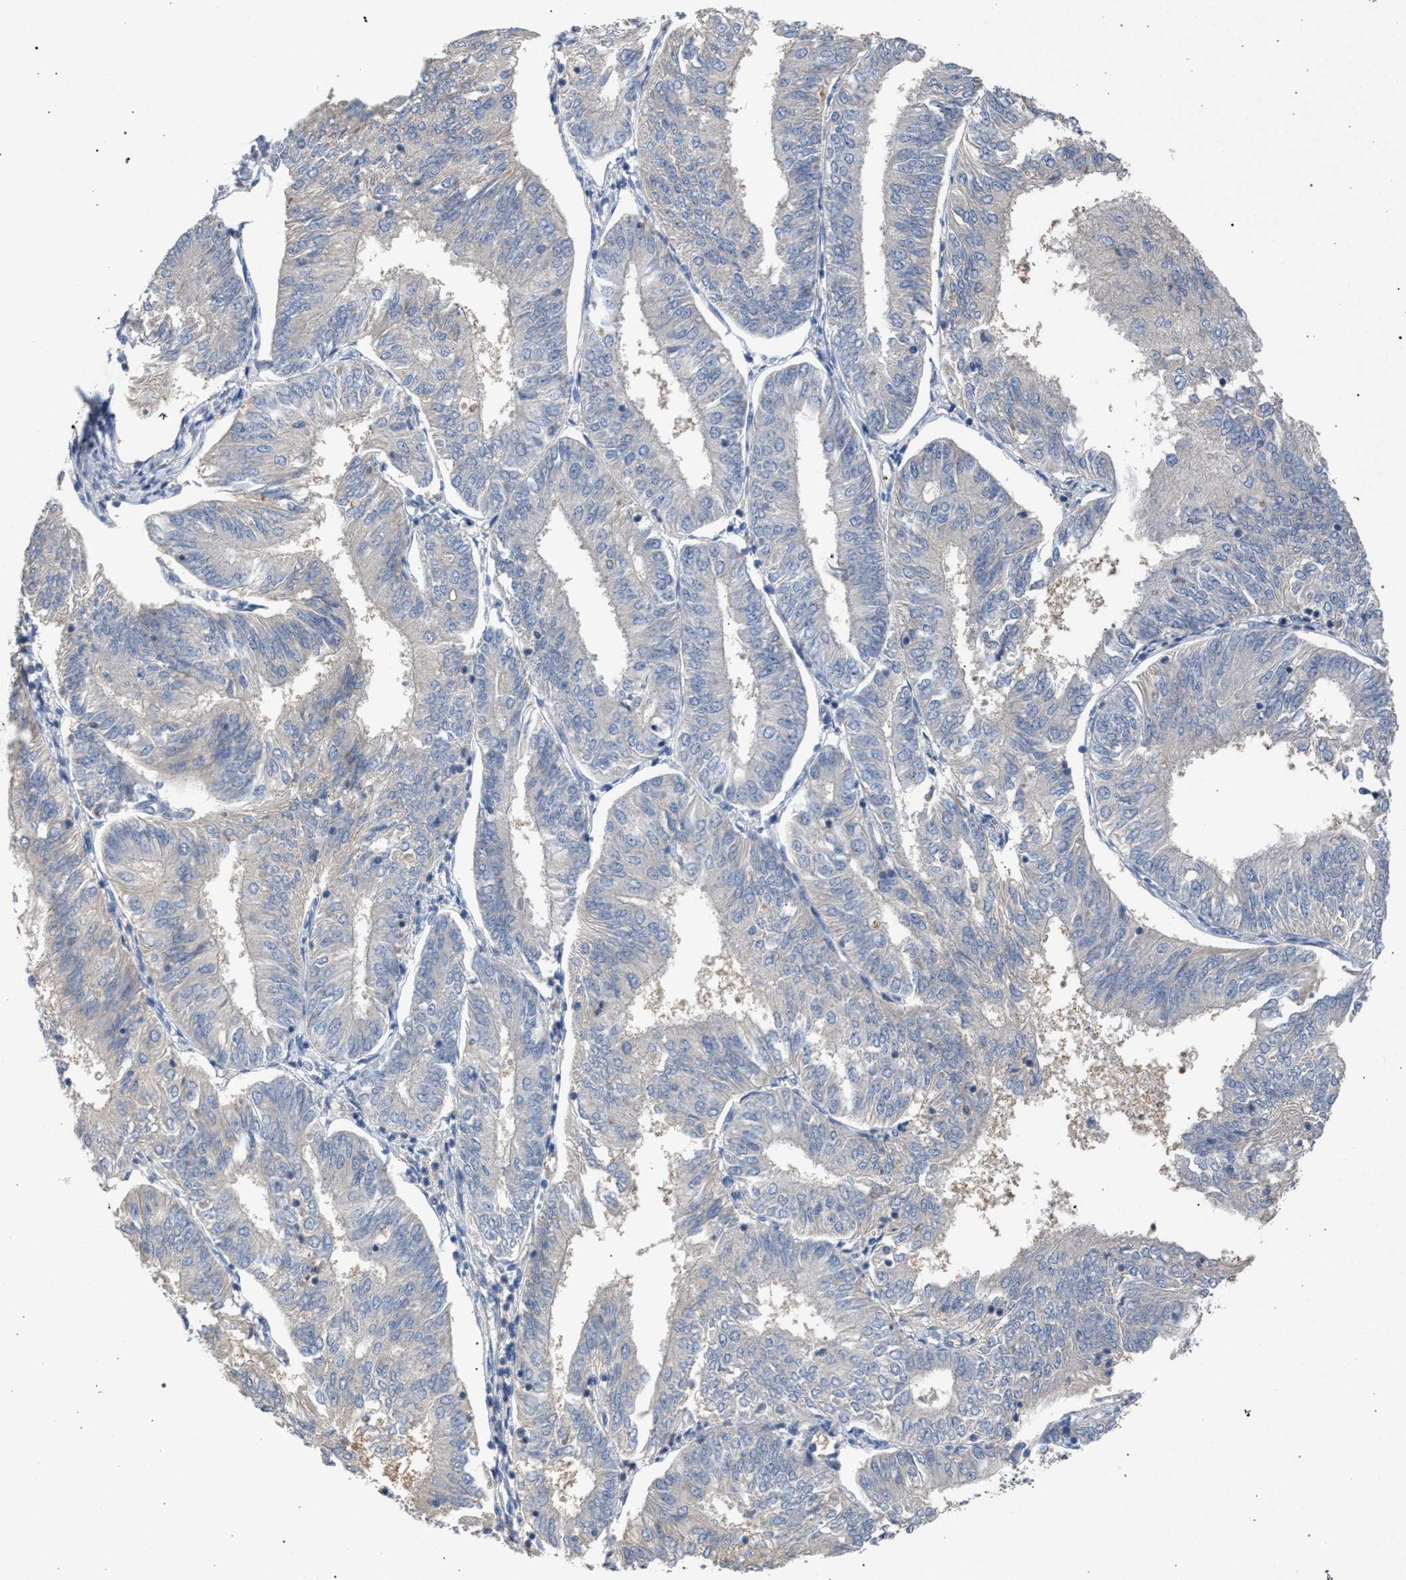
{"staining": {"intensity": "negative", "quantity": "none", "location": "none"}, "tissue": "endometrial cancer", "cell_type": "Tumor cells", "image_type": "cancer", "snomed": [{"axis": "morphology", "description": "Adenocarcinoma, NOS"}, {"axis": "topography", "description": "Endometrium"}], "caption": "Immunohistochemistry of human endometrial cancer (adenocarcinoma) demonstrates no positivity in tumor cells.", "gene": "TECPR1", "patient": {"sex": "female", "age": 58}}